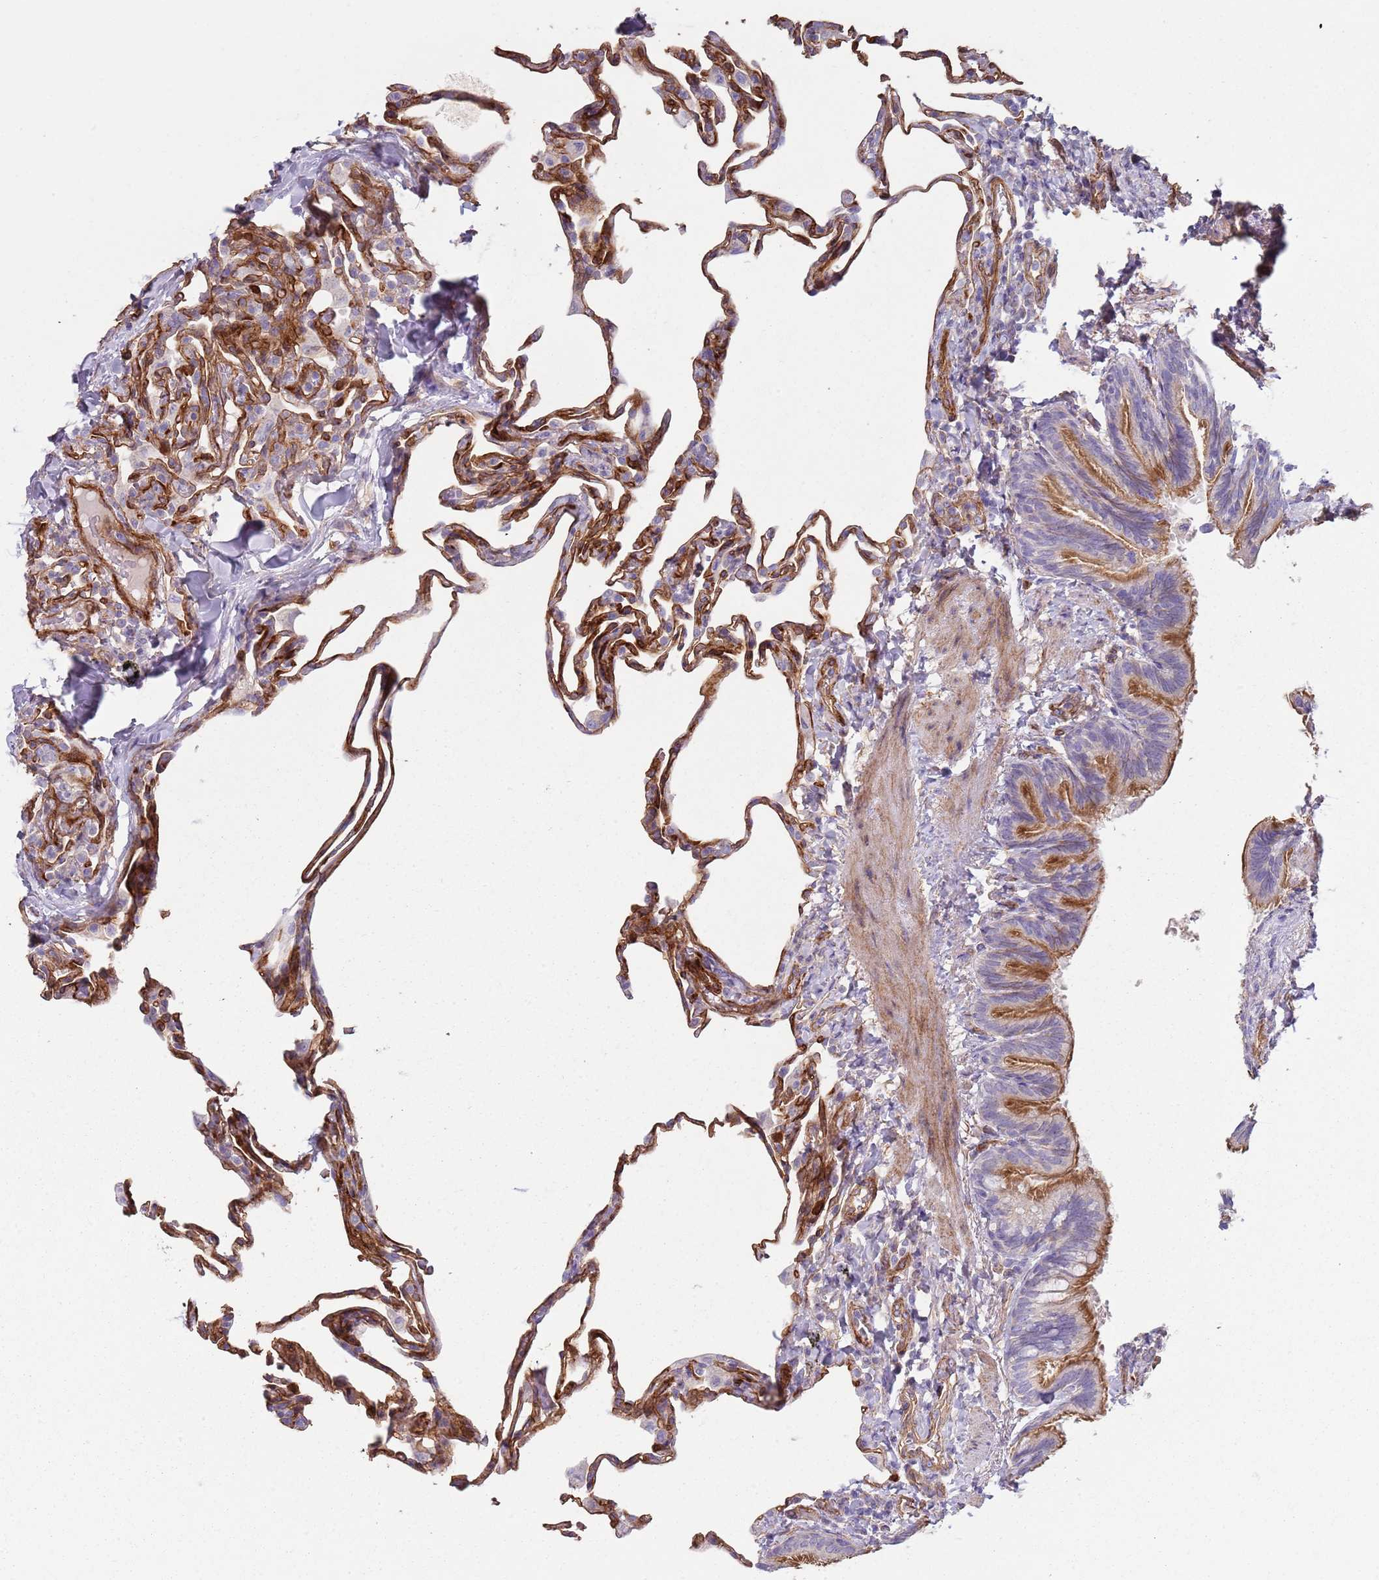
{"staining": {"intensity": "strong", "quantity": ">75%", "location": "cytoplasmic/membranous"}, "tissue": "lung", "cell_type": "Alveolar cells", "image_type": "normal", "snomed": [{"axis": "morphology", "description": "Normal tissue, NOS"}, {"axis": "topography", "description": "Lung"}], "caption": "Immunohistochemical staining of unremarkable human lung reveals high levels of strong cytoplasmic/membranous positivity in approximately >75% of alveolar cells. (Brightfield microscopy of DAB IHC at high magnification).", "gene": "PHLPP2", "patient": {"sex": "male", "age": 20}}